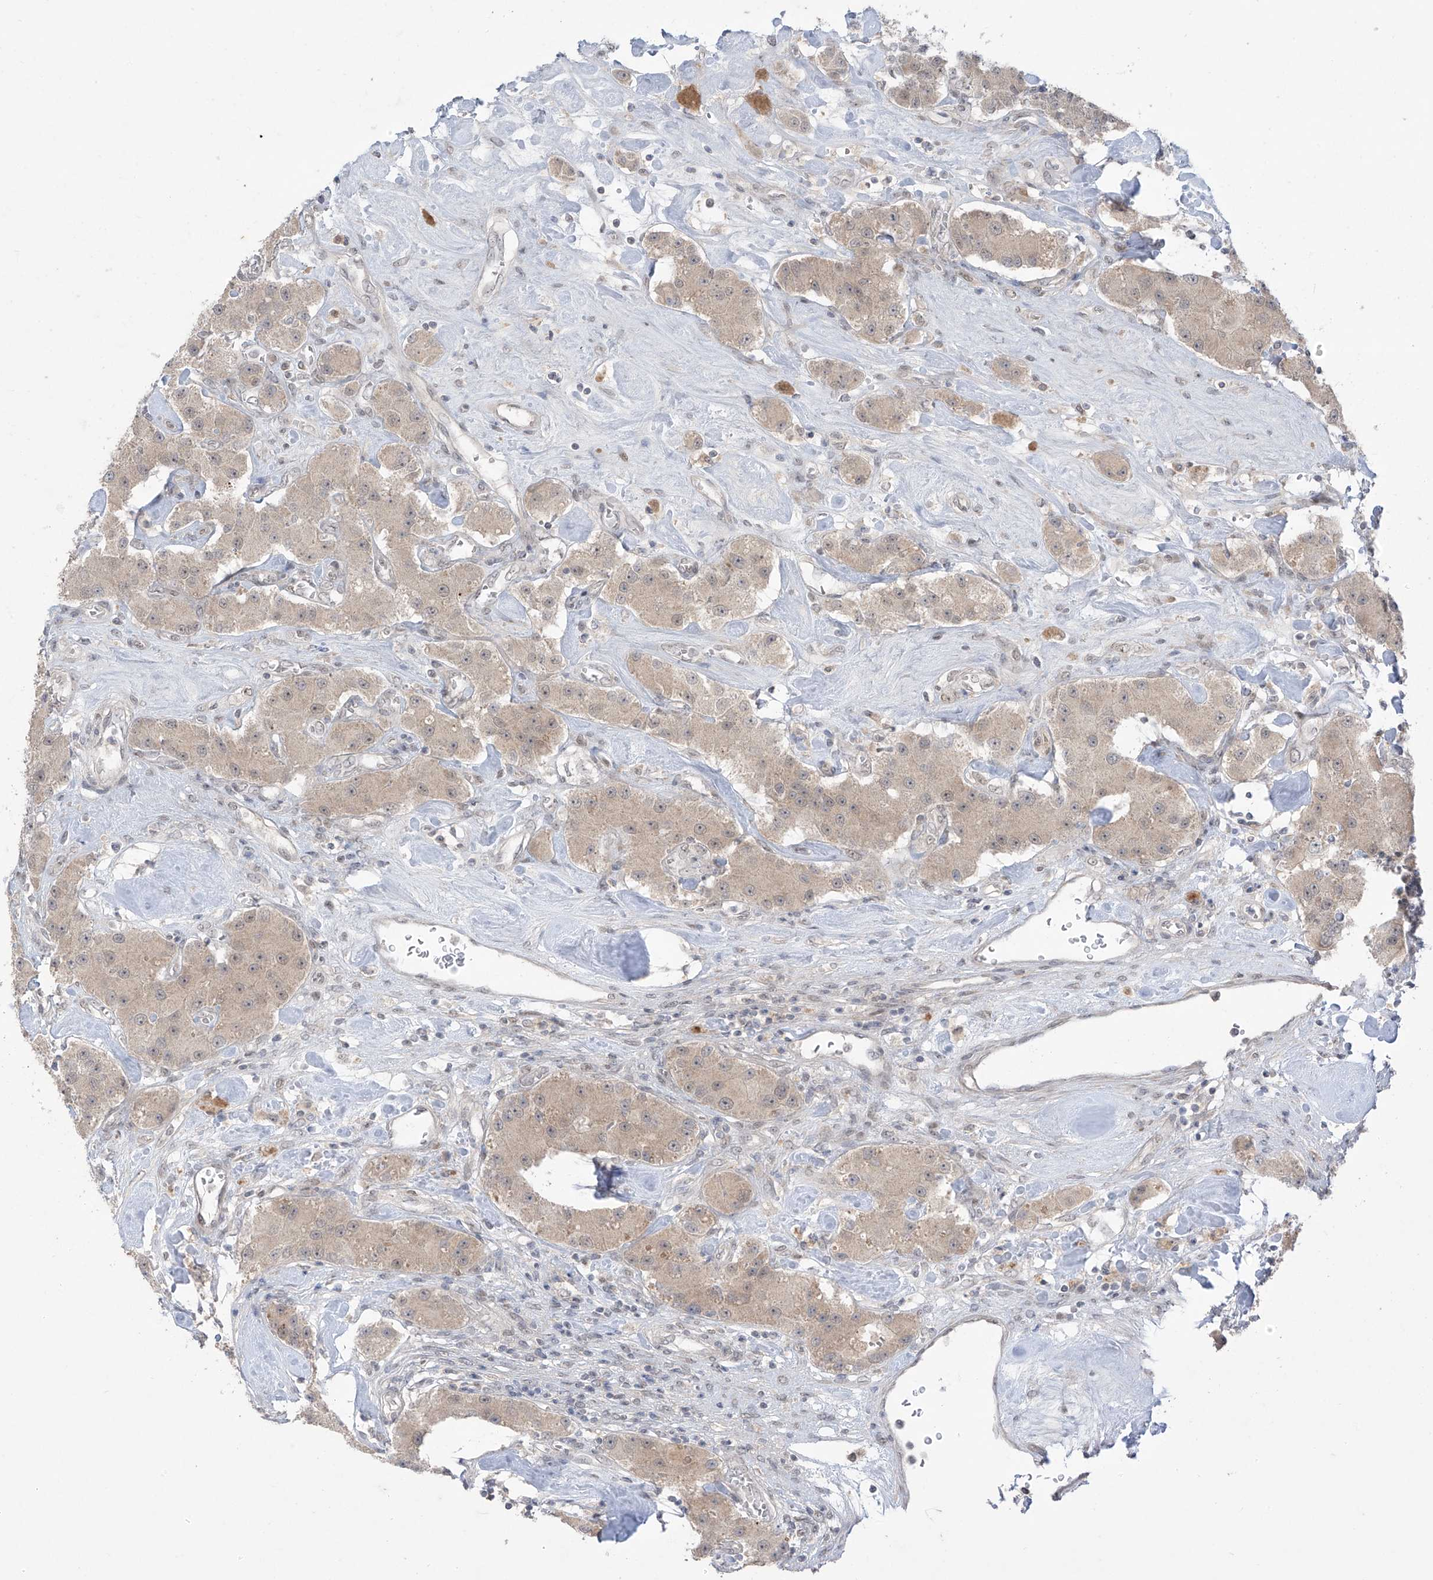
{"staining": {"intensity": "weak", "quantity": ">75%", "location": "cytoplasmic/membranous"}, "tissue": "carcinoid", "cell_type": "Tumor cells", "image_type": "cancer", "snomed": [{"axis": "morphology", "description": "Carcinoid, malignant, NOS"}, {"axis": "topography", "description": "Pancreas"}], "caption": "Immunohistochemistry photomicrograph of human carcinoid stained for a protein (brown), which reveals low levels of weak cytoplasmic/membranous positivity in approximately >75% of tumor cells.", "gene": "OGT", "patient": {"sex": "male", "age": 41}}